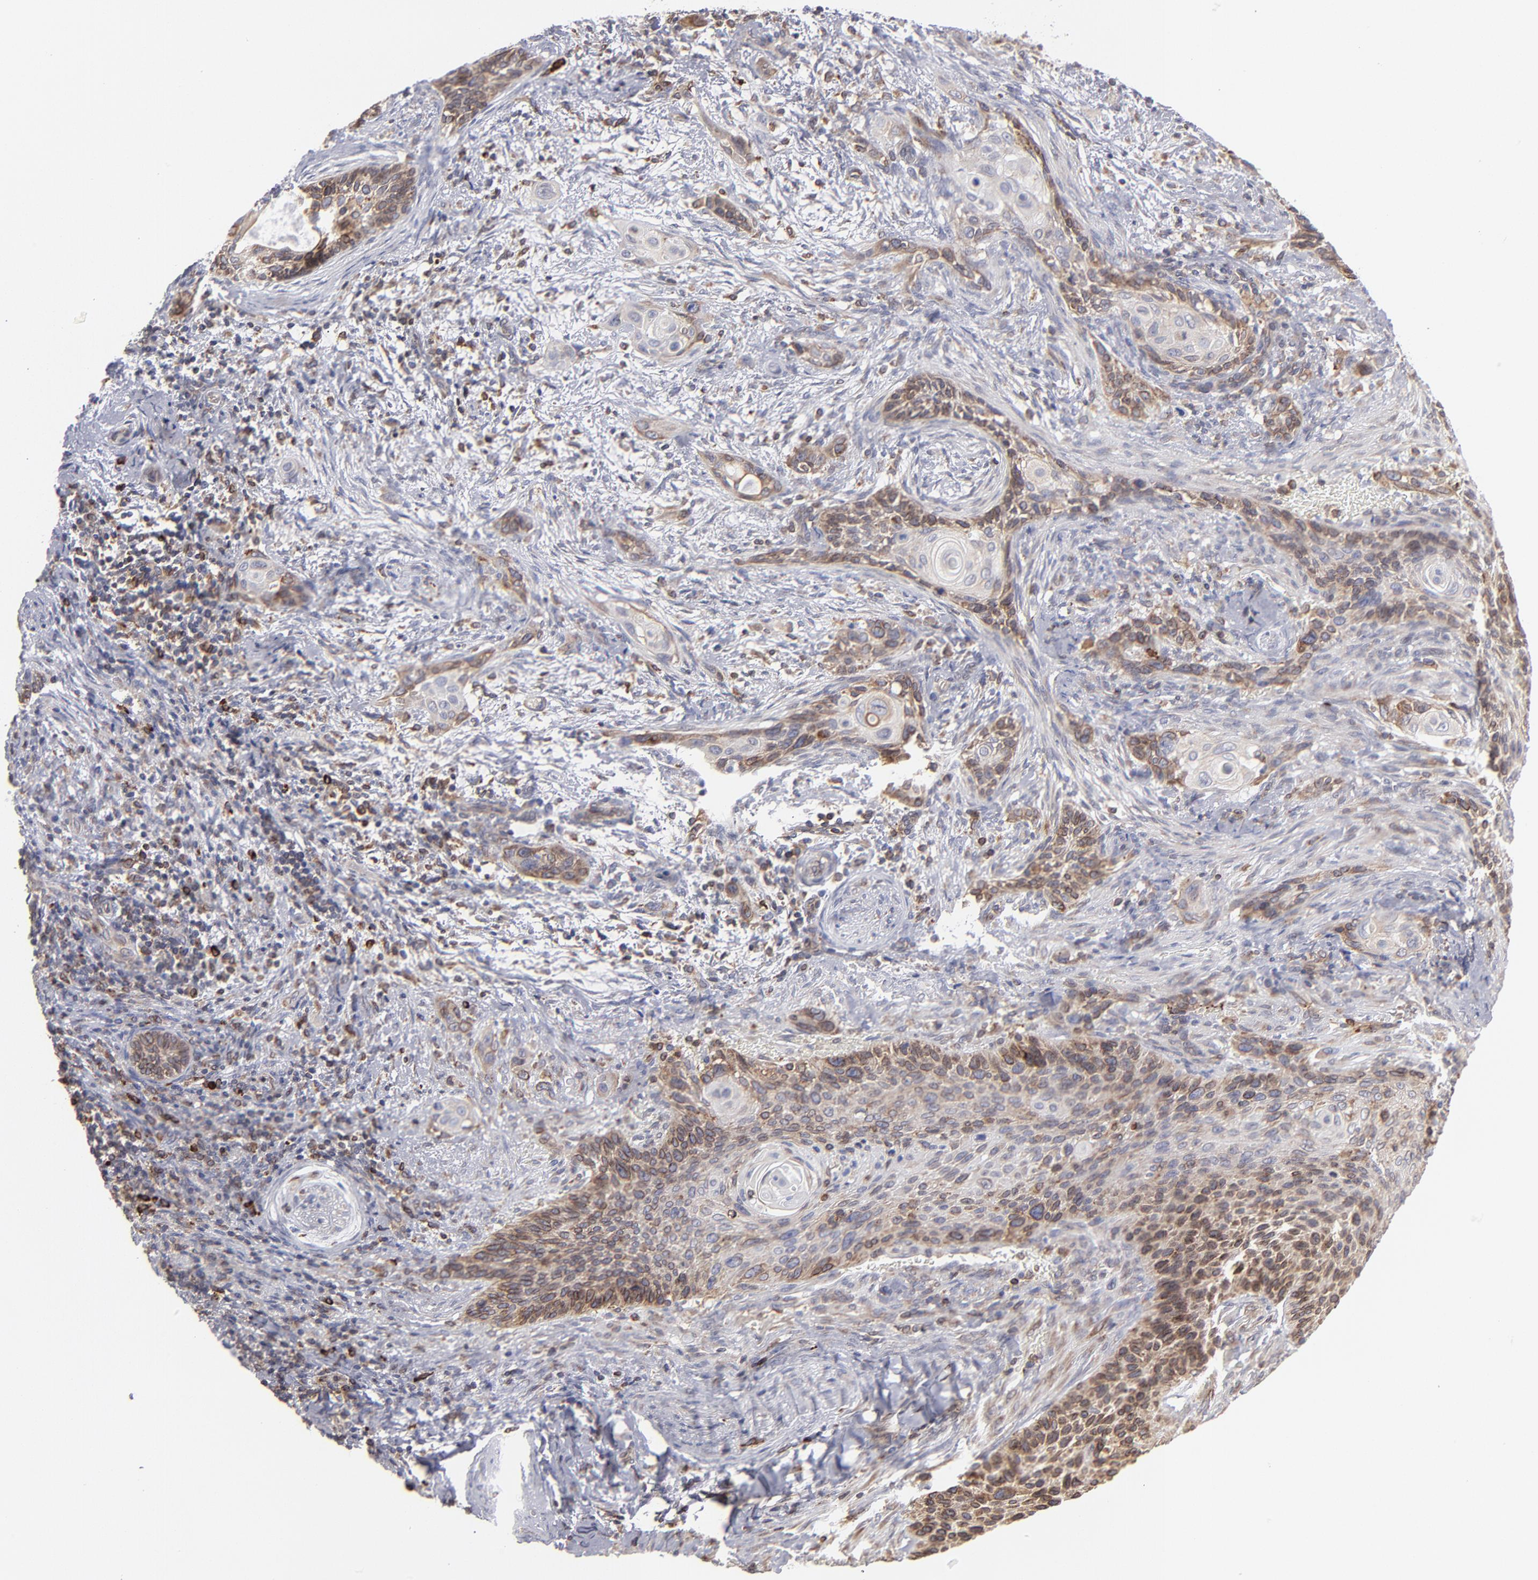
{"staining": {"intensity": "moderate", "quantity": ">75%", "location": "cytoplasmic/membranous"}, "tissue": "cervical cancer", "cell_type": "Tumor cells", "image_type": "cancer", "snomed": [{"axis": "morphology", "description": "Squamous cell carcinoma, NOS"}, {"axis": "topography", "description": "Cervix"}], "caption": "Squamous cell carcinoma (cervical) stained for a protein (brown) displays moderate cytoplasmic/membranous positive positivity in approximately >75% of tumor cells.", "gene": "TMX1", "patient": {"sex": "female", "age": 33}}